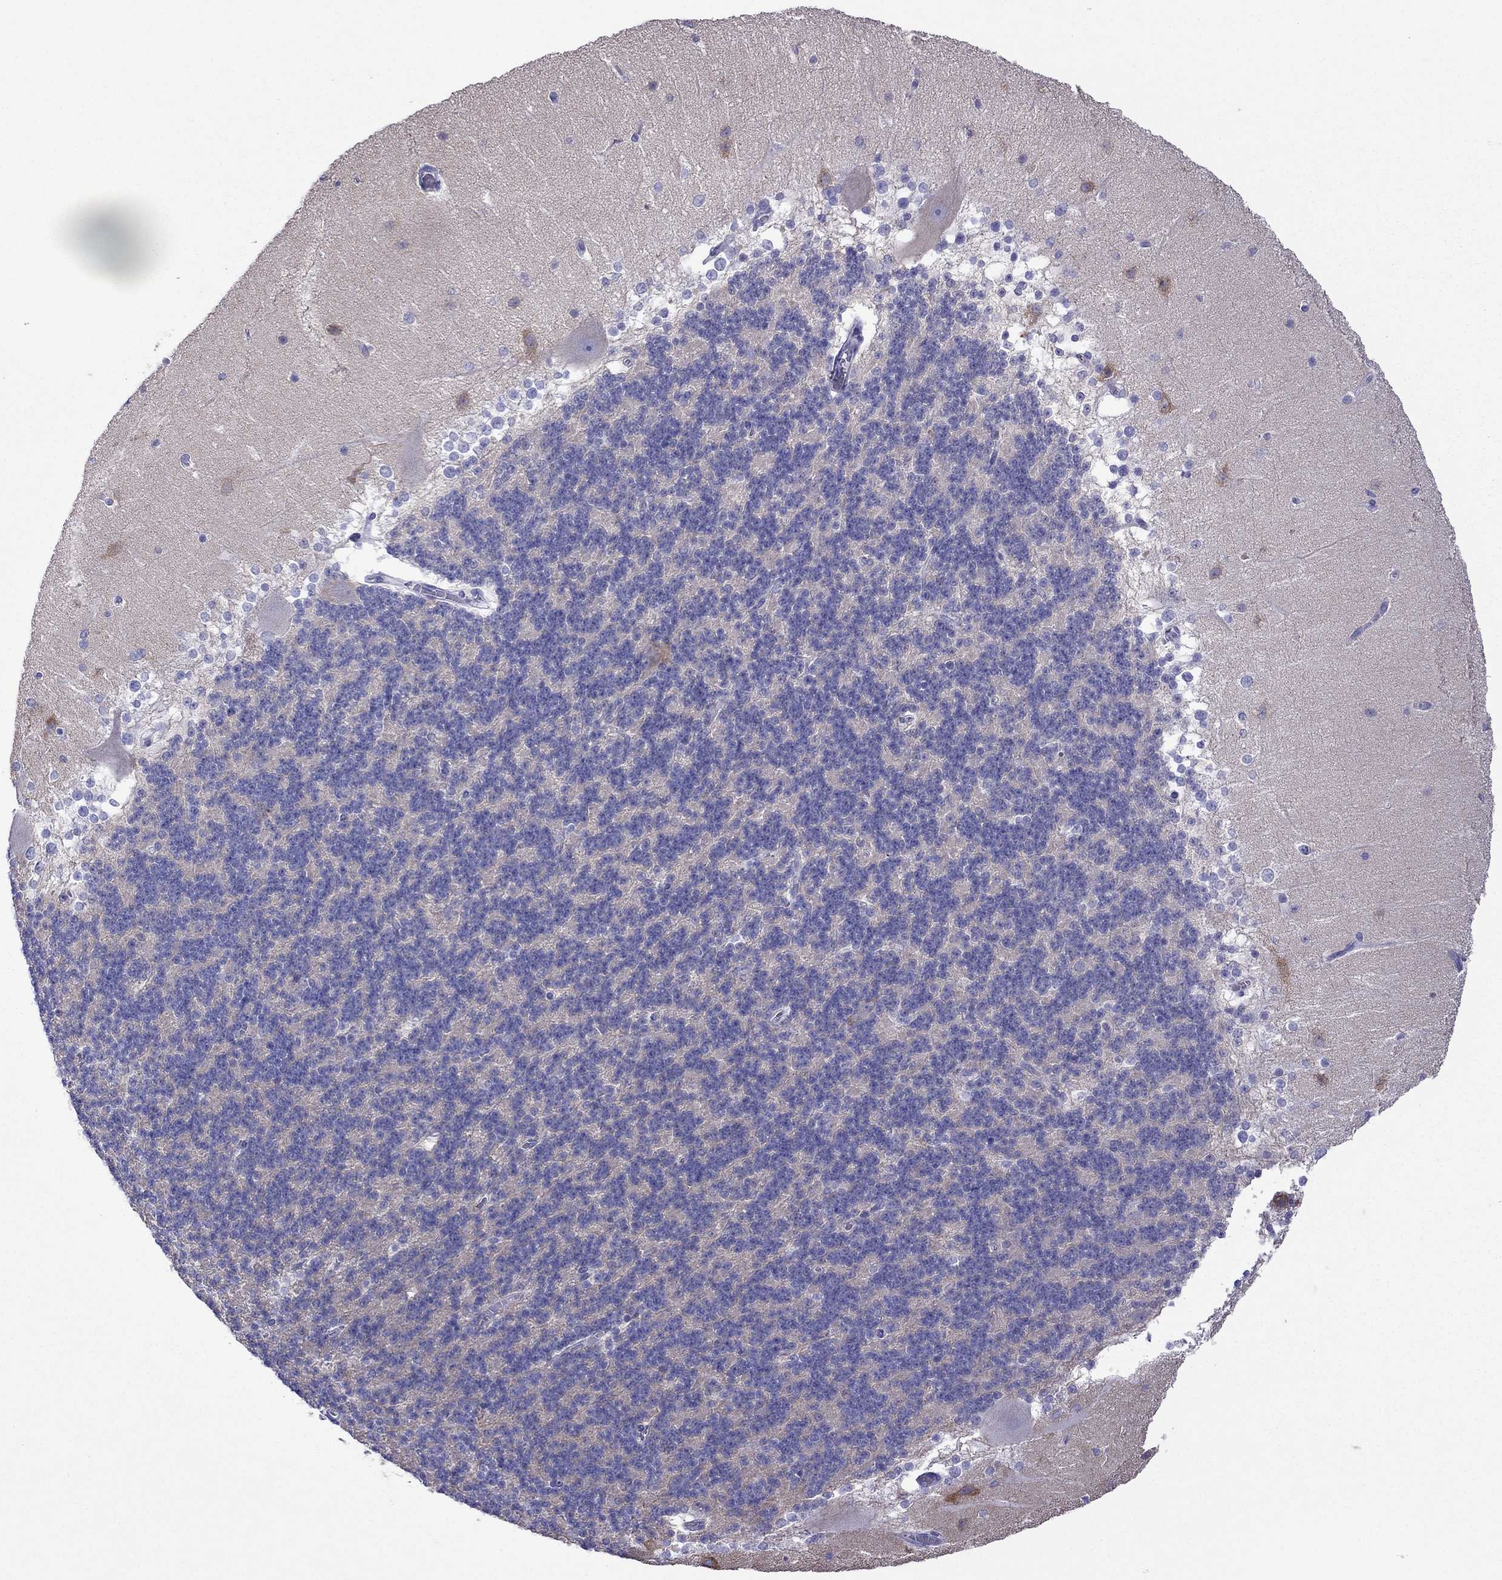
{"staining": {"intensity": "negative", "quantity": "none", "location": "none"}, "tissue": "cerebellum", "cell_type": "Cells in granular layer", "image_type": "normal", "snomed": [{"axis": "morphology", "description": "Normal tissue, NOS"}, {"axis": "topography", "description": "Cerebellum"}], "caption": "DAB immunohistochemical staining of normal human cerebellum exhibits no significant expression in cells in granular layer. (Brightfield microscopy of DAB immunohistochemistry (IHC) at high magnification).", "gene": "PCDHA6", "patient": {"sex": "female", "age": 19}}